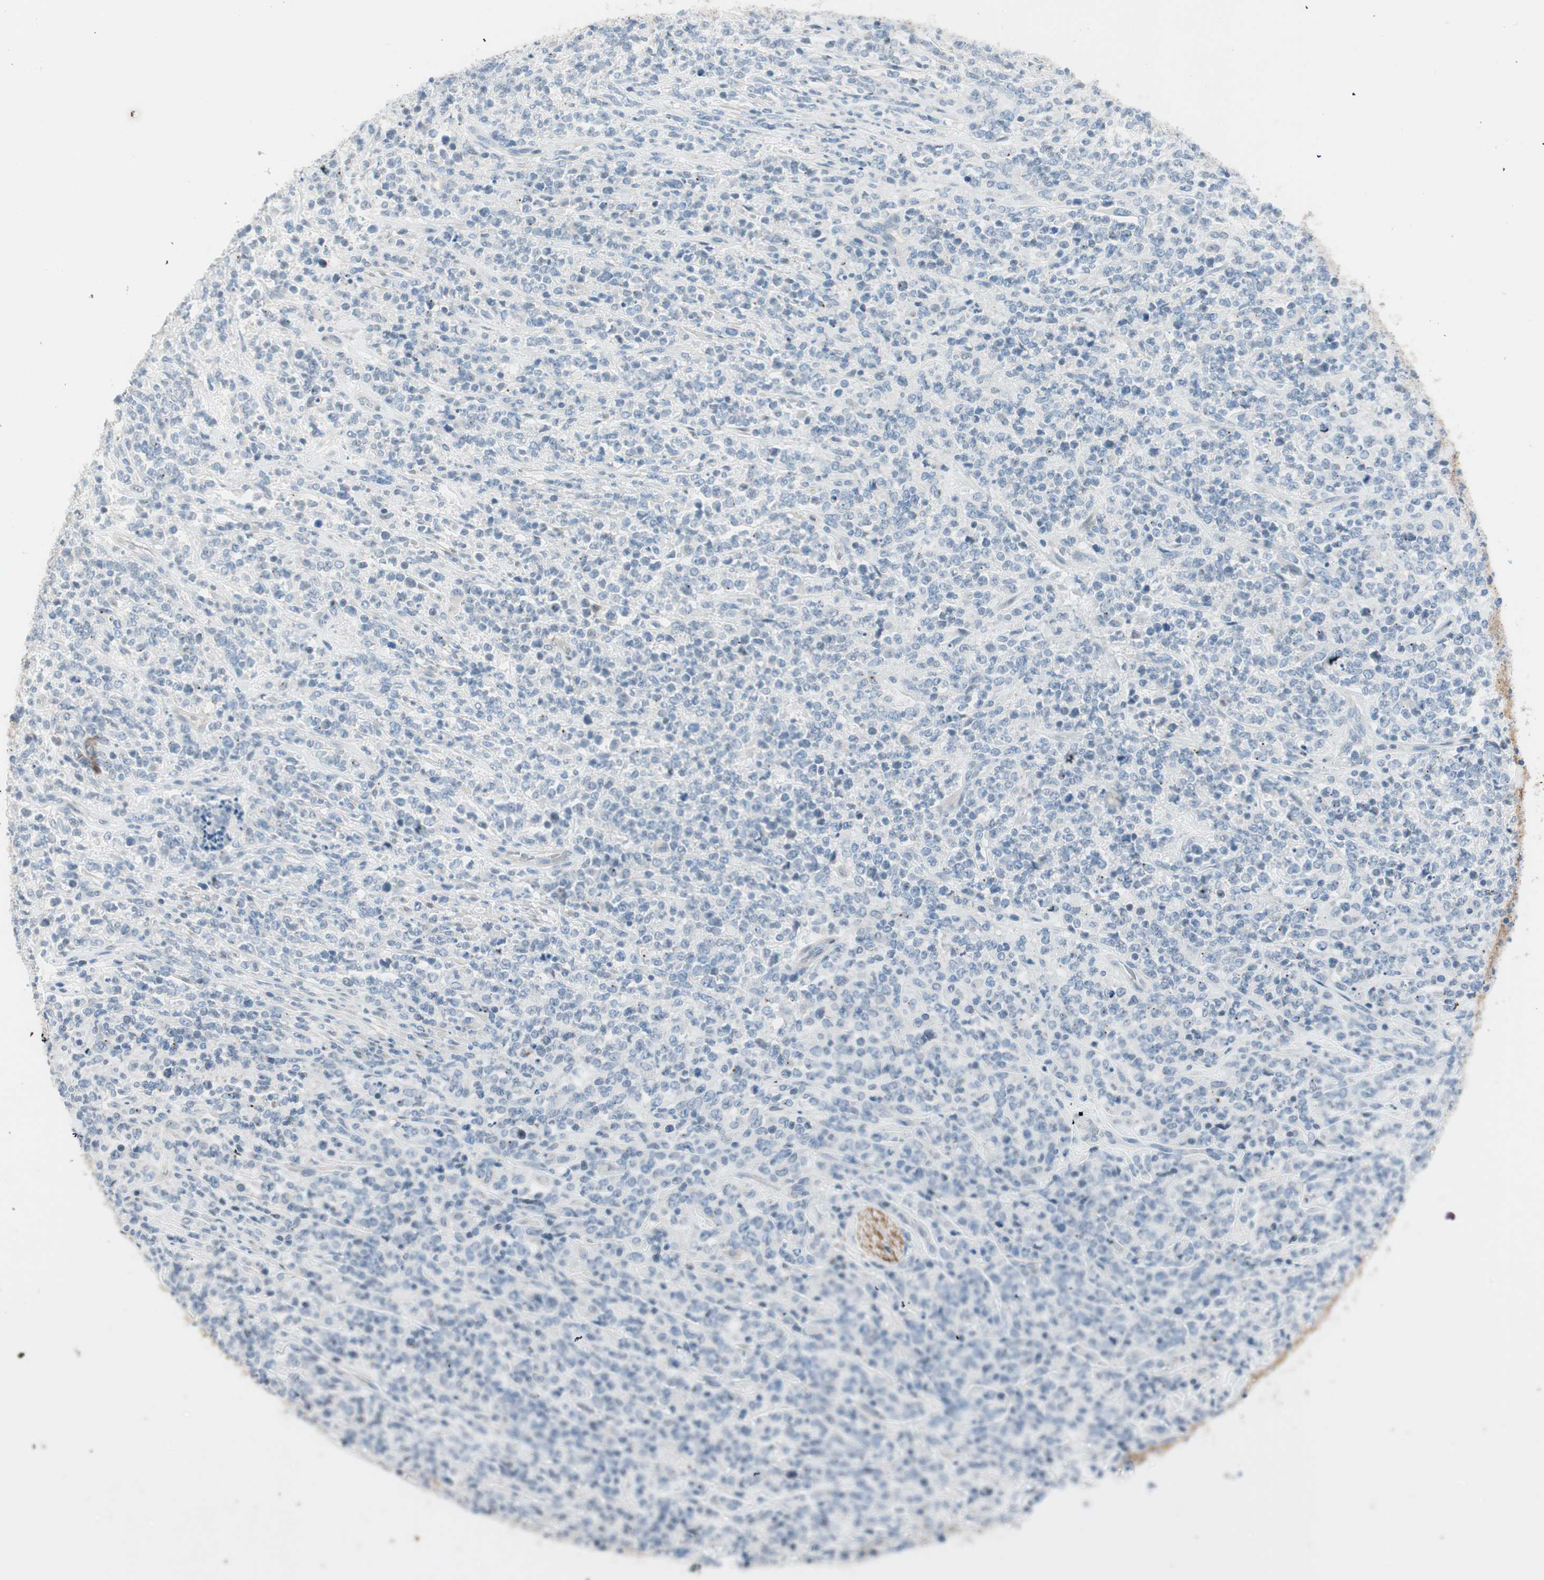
{"staining": {"intensity": "negative", "quantity": "none", "location": "none"}, "tissue": "lymphoma", "cell_type": "Tumor cells", "image_type": "cancer", "snomed": [{"axis": "morphology", "description": "Malignant lymphoma, non-Hodgkin's type, High grade"}, {"axis": "topography", "description": "Soft tissue"}], "caption": "An immunohistochemistry histopathology image of malignant lymphoma, non-Hodgkin's type (high-grade) is shown. There is no staining in tumor cells of malignant lymphoma, non-Hodgkin's type (high-grade).", "gene": "GNAO1", "patient": {"sex": "male", "age": 18}}